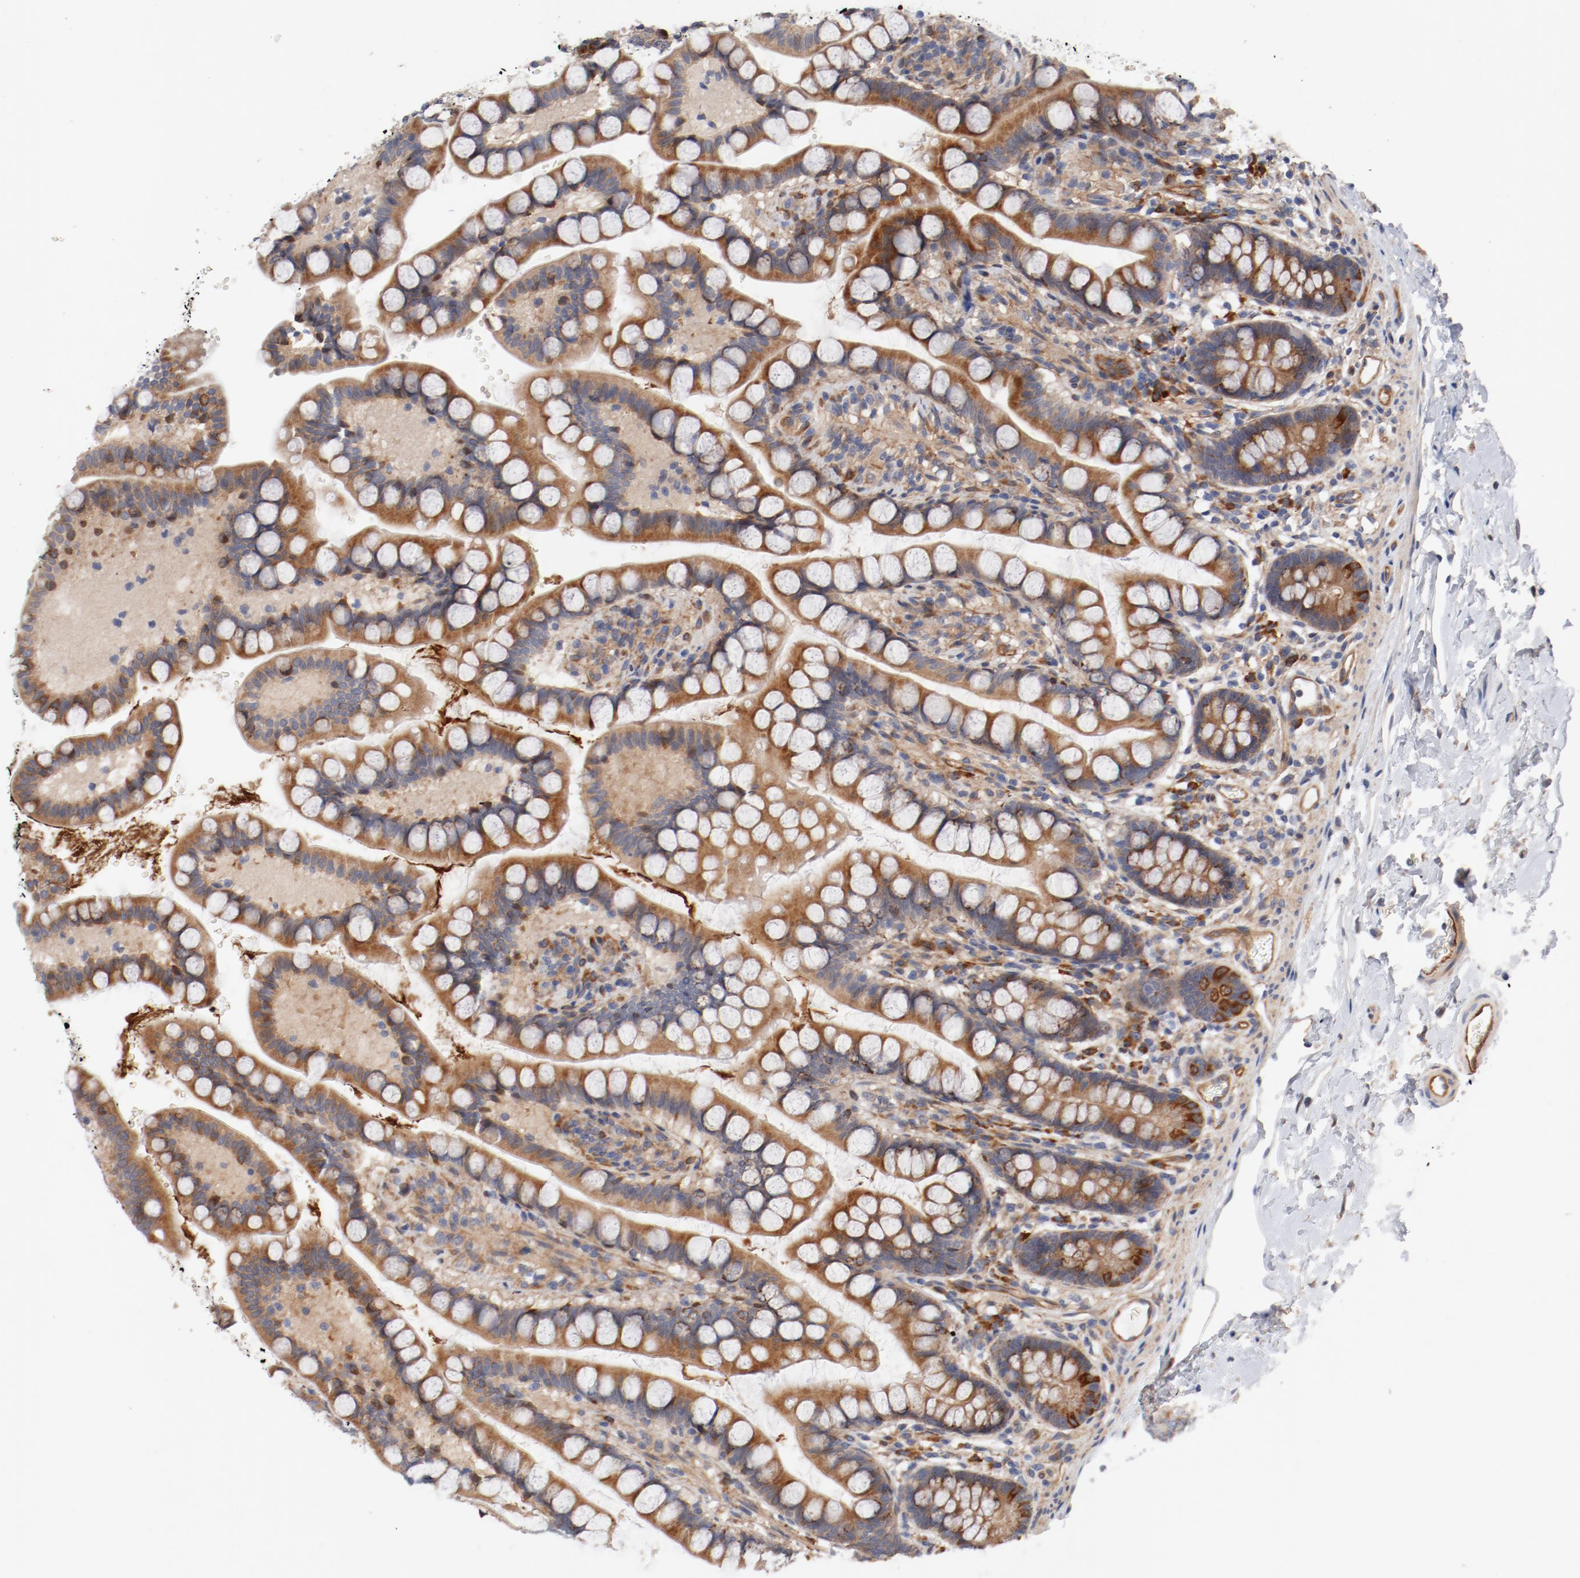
{"staining": {"intensity": "moderate", "quantity": ">75%", "location": "cytoplasmic/membranous"}, "tissue": "small intestine", "cell_type": "Glandular cells", "image_type": "normal", "snomed": [{"axis": "morphology", "description": "Normal tissue, NOS"}, {"axis": "topography", "description": "Small intestine"}], "caption": "IHC staining of normal small intestine, which shows medium levels of moderate cytoplasmic/membranous positivity in about >75% of glandular cells indicating moderate cytoplasmic/membranous protein expression. The staining was performed using DAB (3,3'-diaminobenzidine) (brown) for protein detection and nuclei were counterstained in hematoxylin (blue).", "gene": "PITPNM2", "patient": {"sex": "female", "age": 58}}